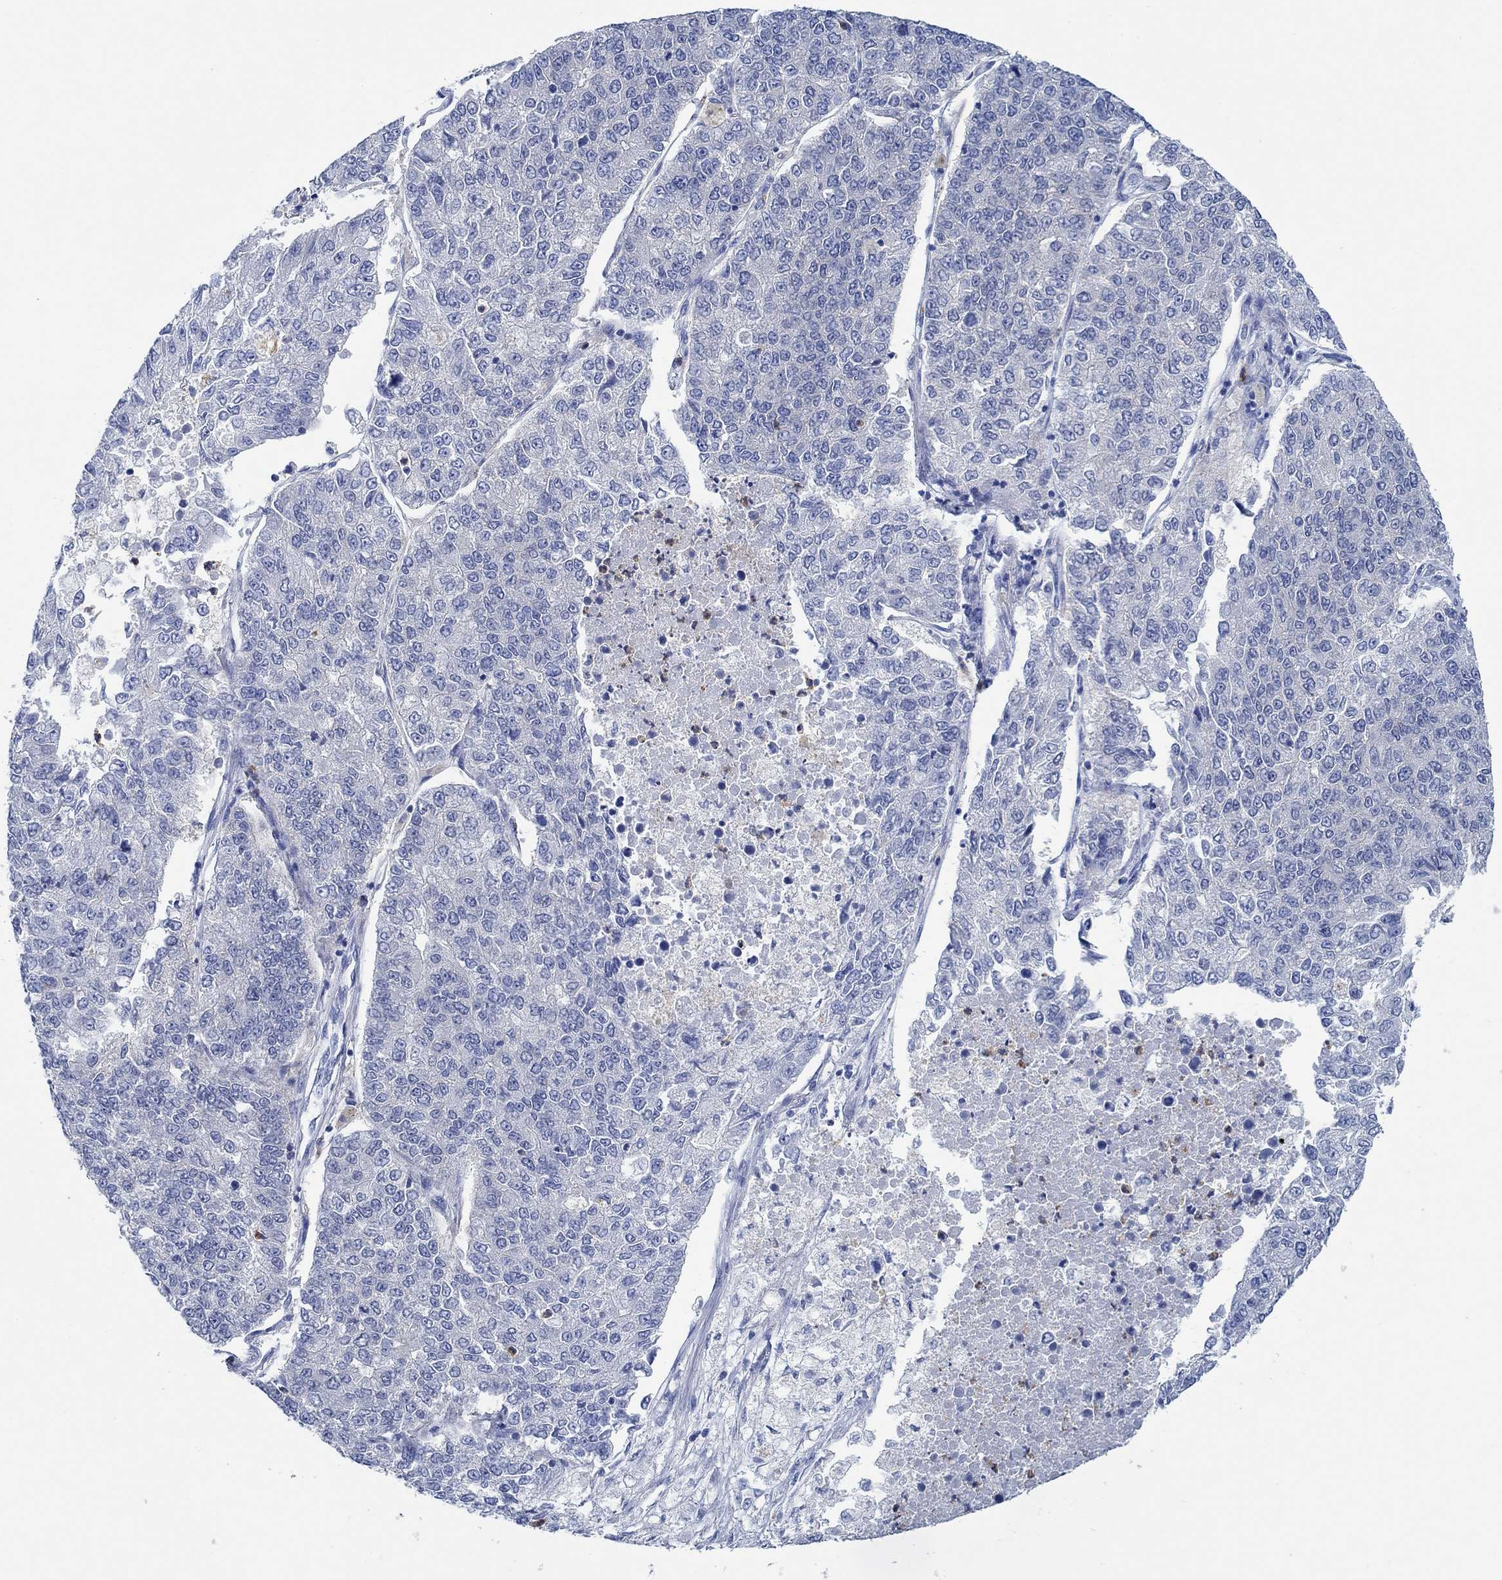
{"staining": {"intensity": "negative", "quantity": "none", "location": "none"}, "tissue": "lung cancer", "cell_type": "Tumor cells", "image_type": "cancer", "snomed": [{"axis": "morphology", "description": "Adenocarcinoma, NOS"}, {"axis": "topography", "description": "Lung"}], "caption": "This is an immunohistochemistry (IHC) photomicrograph of lung adenocarcinoma. There is no positivity in tumor cells.", "gene": "ZNF671", "patient": {"sex": "male", "age": 49}}